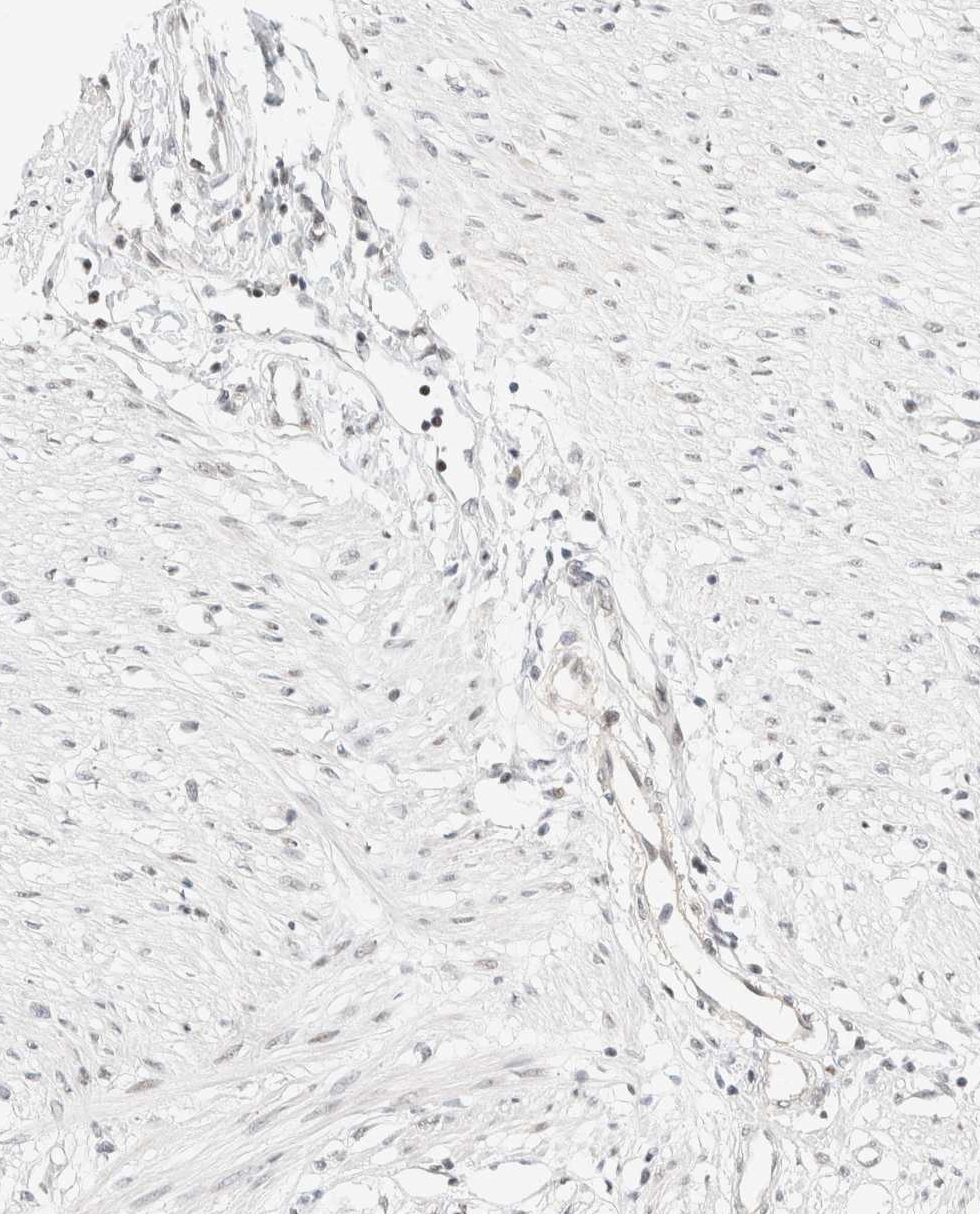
{"staining": {"intensity": "weak", "quantity": ">75%", "location": "nuclear"}, "tissue": "soft tissue", "cell_type": "Fibroblasts", "image_type": "normal", "snomed": [{"axis": "morphology", "description": "Normal tissue, NOS"}, {"axis": "morphology", "description": "Adenocarcinoma, NOS"}, {"axis": "topography", "description": "Colon"}, {"axis": "topography", "description": "Peripheral nerve tissue"}], "caption": "The image demonstrates immunohistochemical staining of normal soft tissue. There is weak nuclear positivity is identified in approximately >75% of fibroblasts. Using DAB (3,3'-diaminobenzidine) (brown) and hematoxylin (blue) stains, captured at high magnification using brightfield microscopy.", "gene": "PYGO2", "patient": {"sex": "male", "age": 14}}